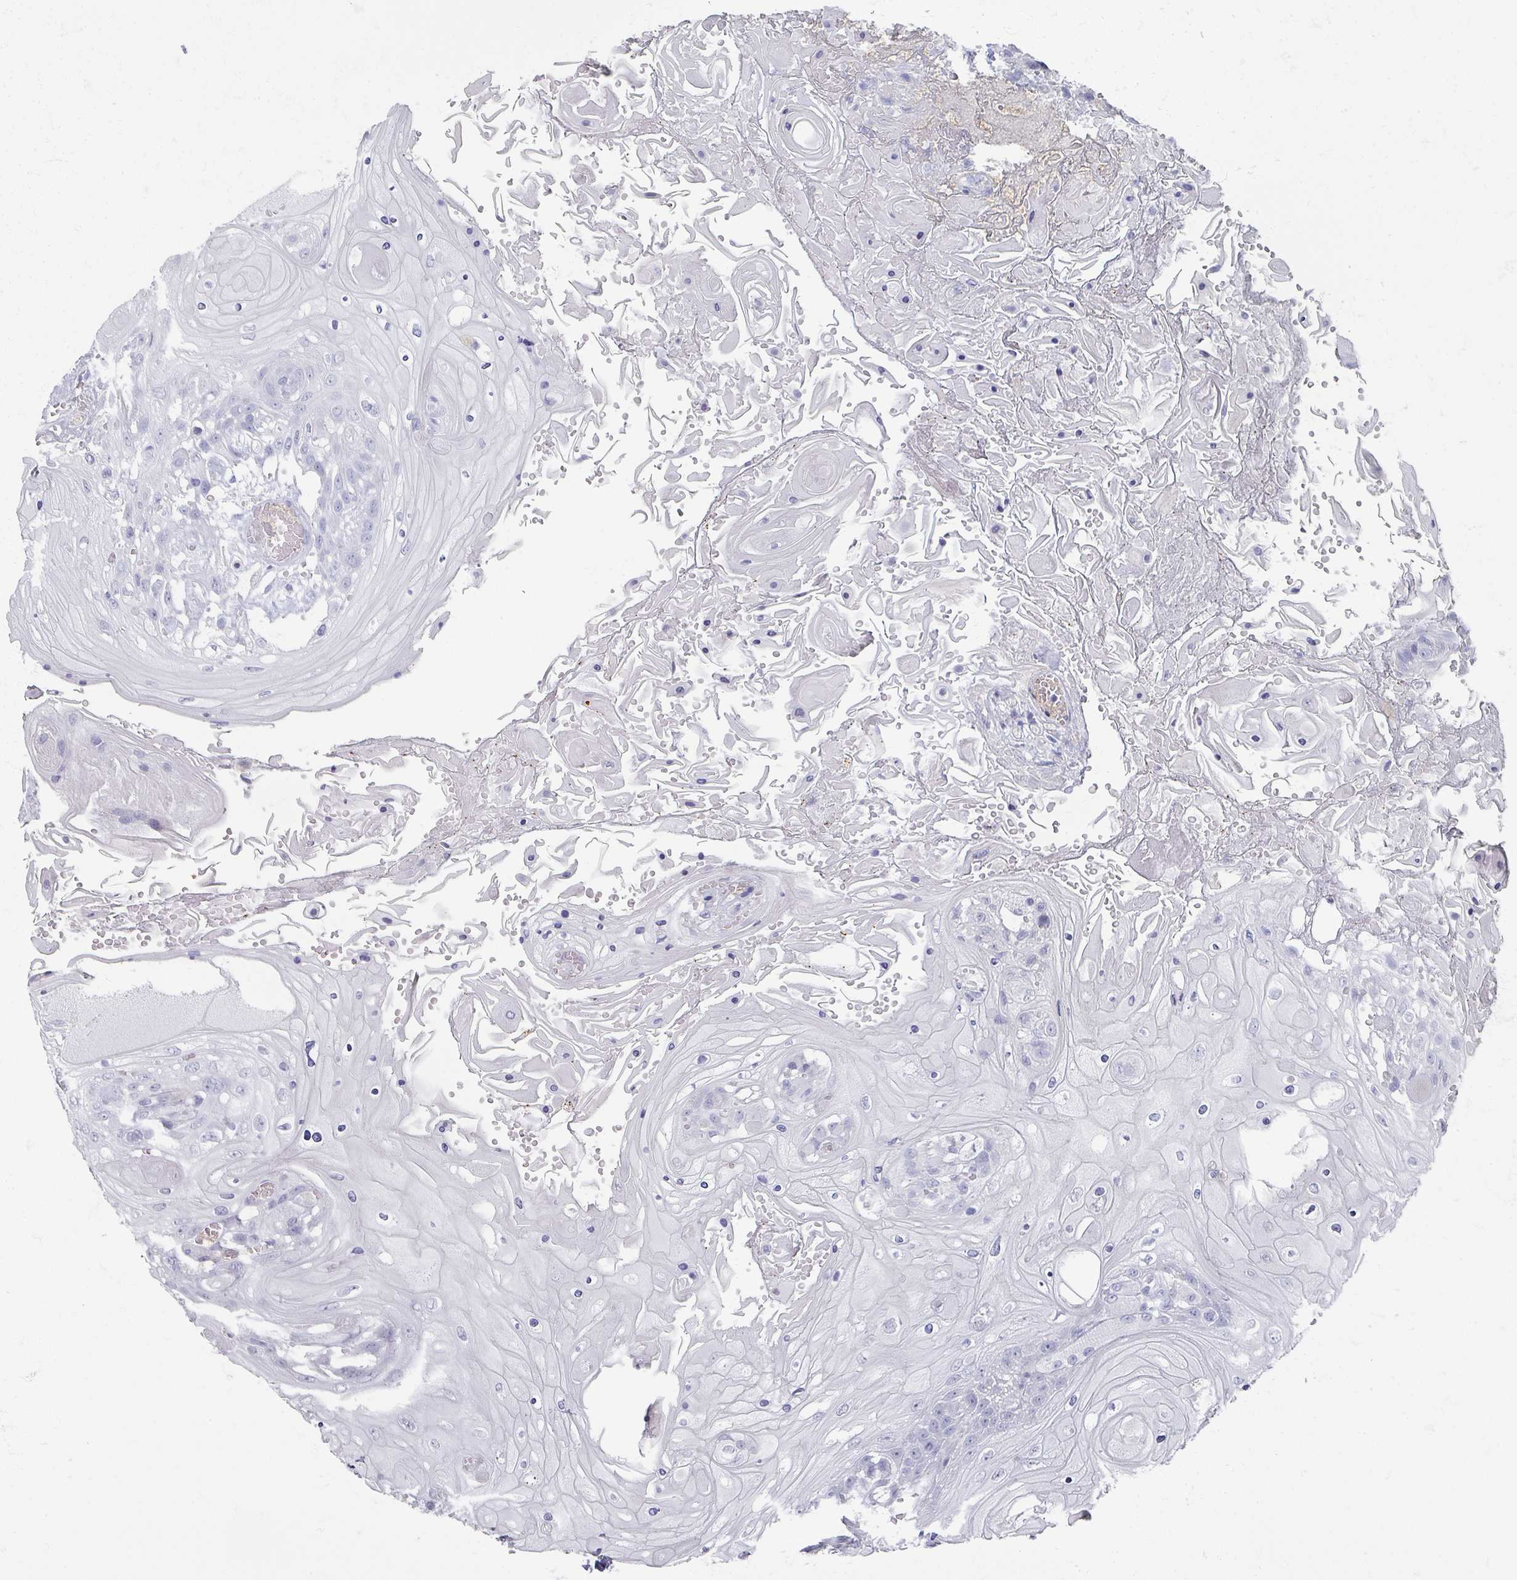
{"staining": {"intensity": "negative", "quantity": "none", "location": "none"}, "tissue": "head and neck cancer", "cell_type": "Tumor cells", "image_type": "cancer", "snomed": [{"axis": "morphology", "description": "Squamous cell carcinoma, NOS"}, {"axis": "topography", "description": "Head-Neck"}], "caption": "High magnification brightfield microscopy of head and neck cancer (squamous cell carcinoma) stained with DAB (brown) and counterstained with hematoxylin (blue): tumor cells show no significant expression.", "gene": "OMG", "patient": {"sex": "female", "age": 43}}